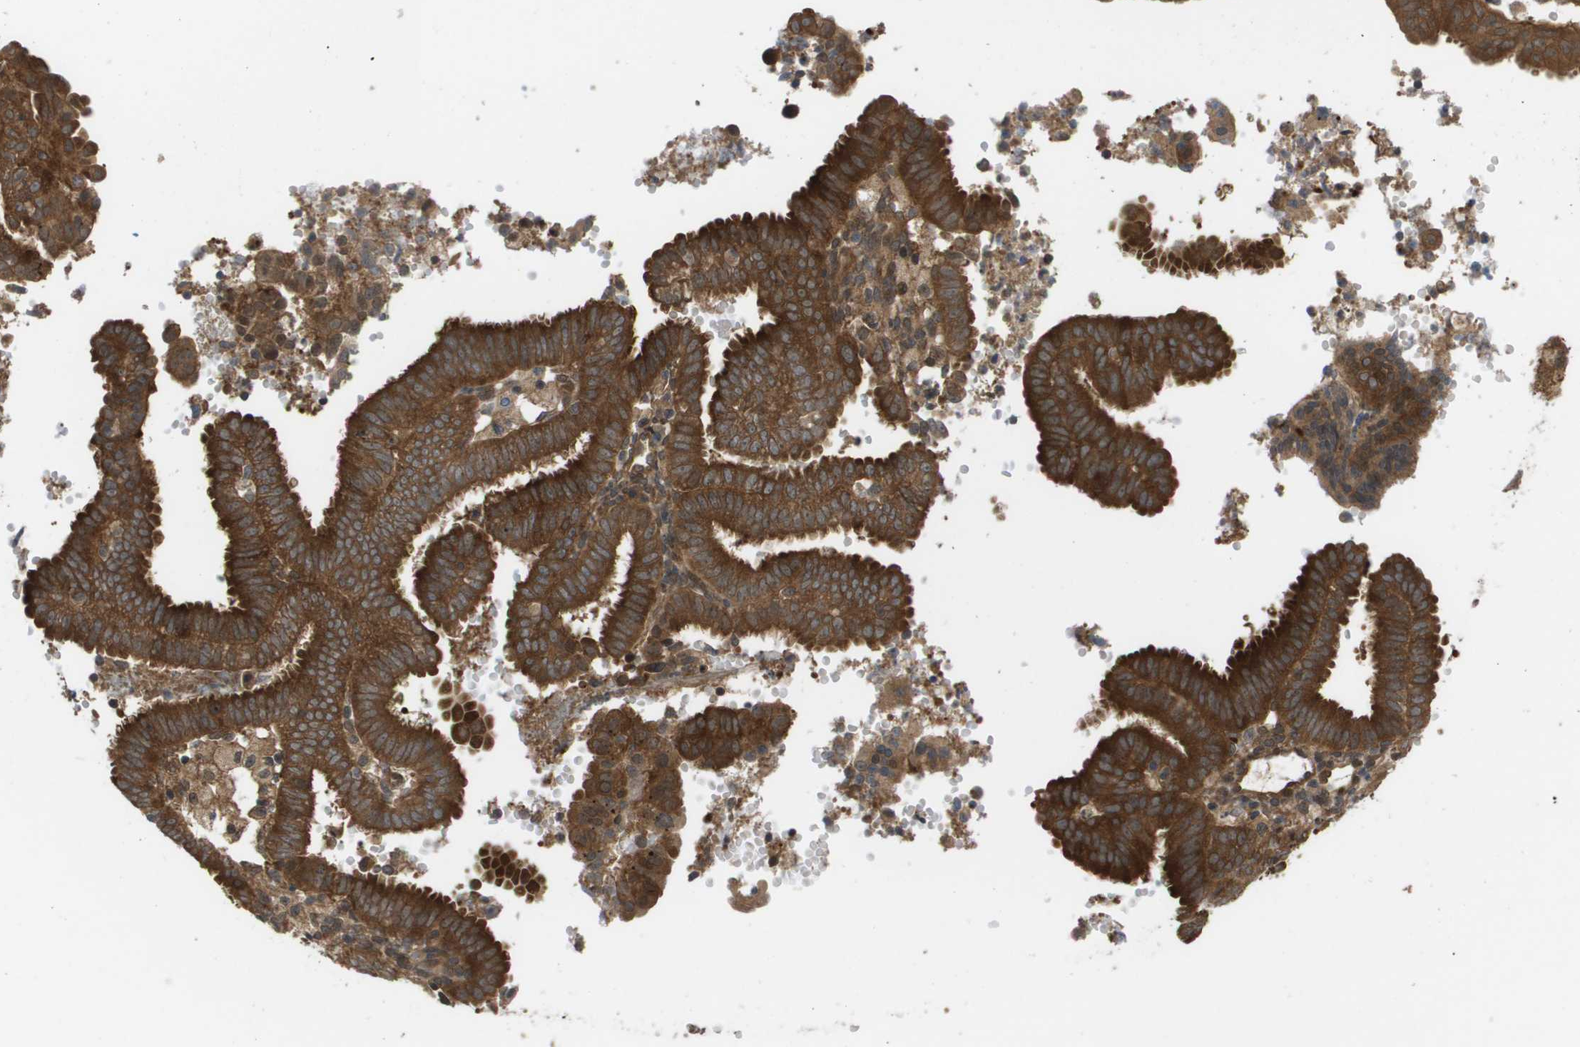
{"staining": {"intensity": "strong", "quantity": ">75%", "location": "cytoplasmic/membranous"}, "tissue": "endometrial cancer", "cell_type": "Tumor cells", "image_type": "cancer", "snomed": [{"axis": "morphology", "description": "Adenocarcinoma, NOS"}, {"axis": "topography", "description": "Endometrium"}], "caption": "The micrograph reveals a brown stain indicating the presence of a protein in the cytoplasmic/membranous of tumor cells in endometrial cancer (adenocarcinoma).", "gene": "CTPS2", "patient": {"sex": "female", "age": 58}}